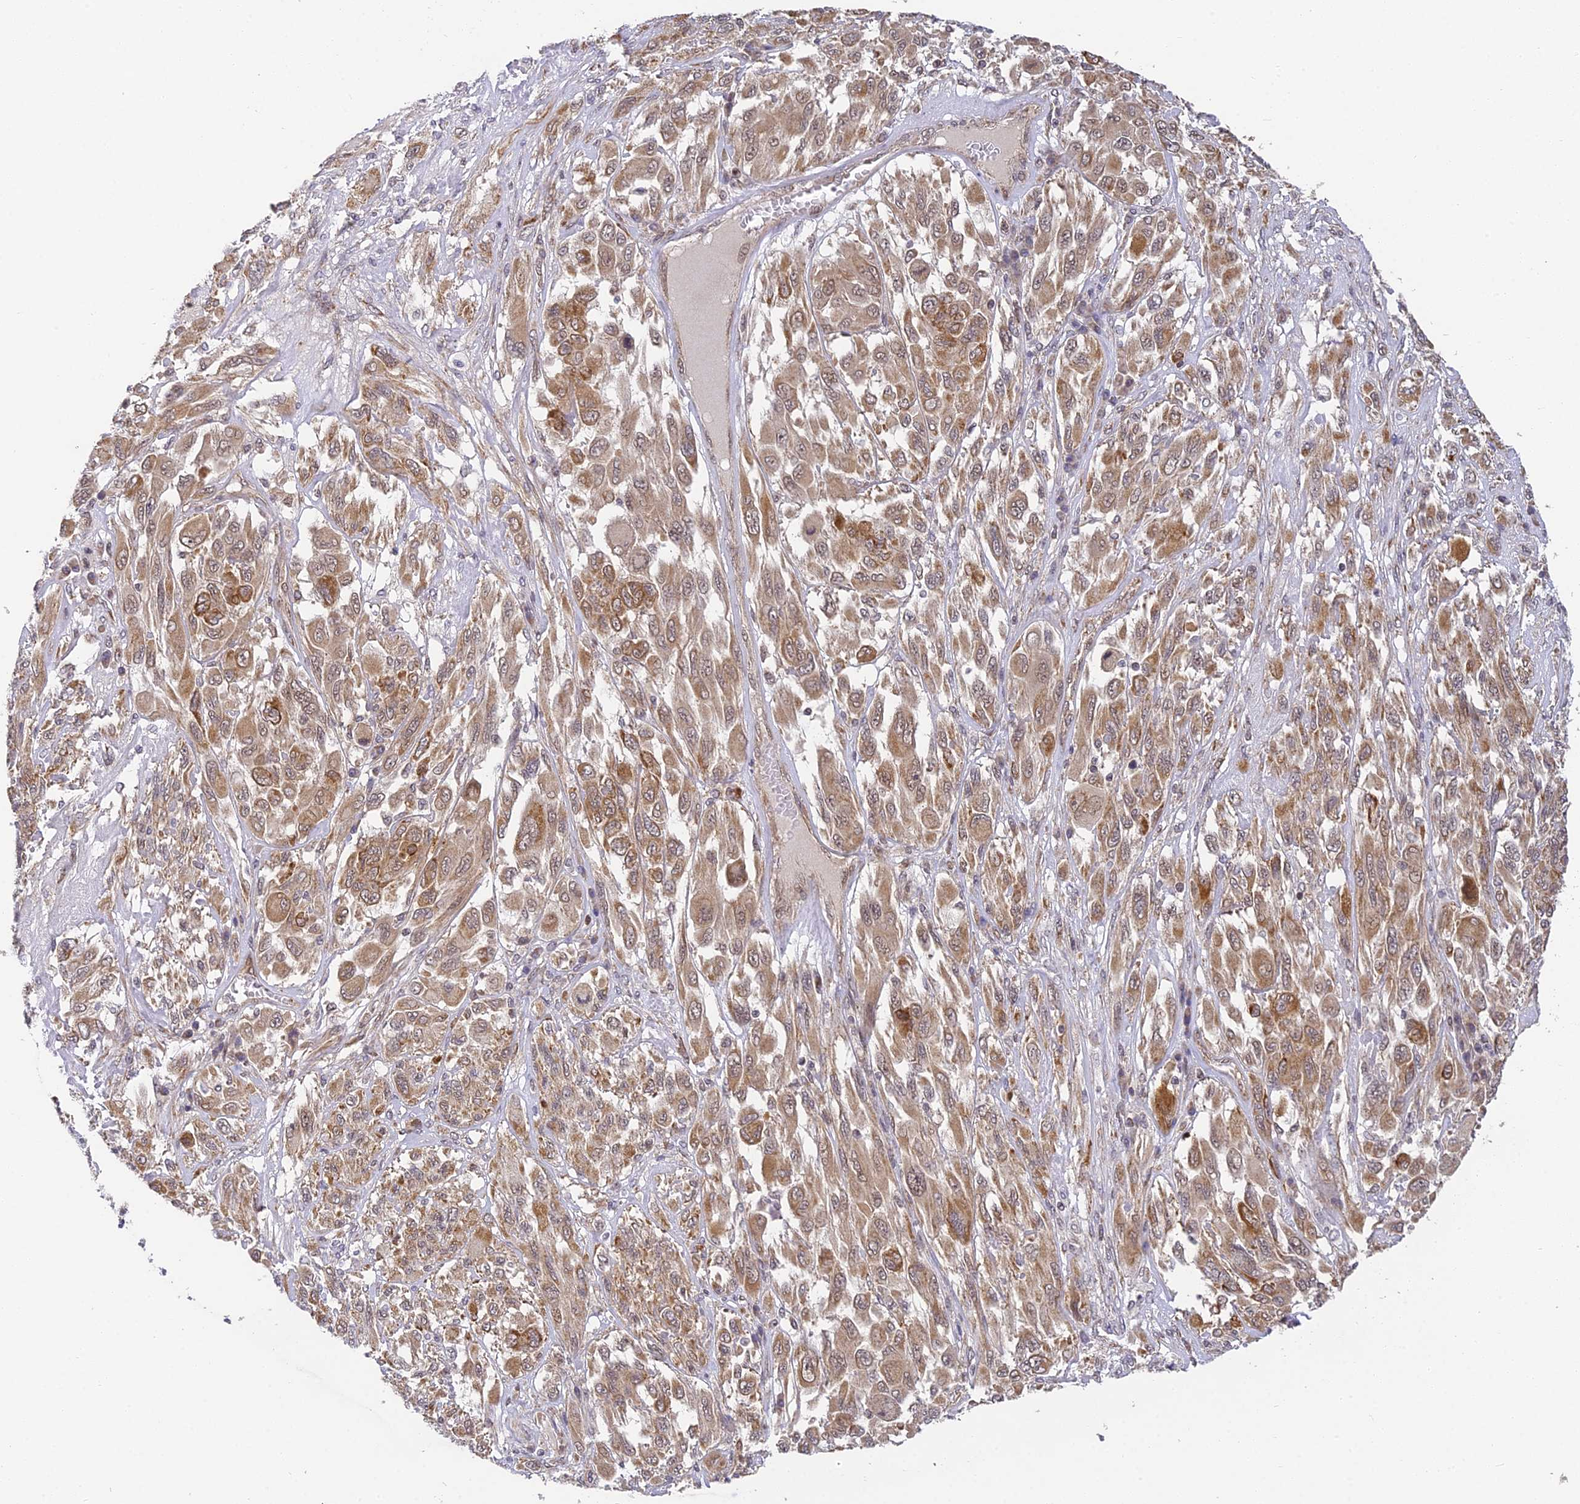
{"staining": {"intensity": "moderate", "quantity": ">75%", "location": "cytoplasmic/membranous,nuclear"}, "tissue": "melanoma", "cell_type": "Tumor cells", "image_type": "cancer", "snomed": [{"axis": "morphology", "description": "Malignant melanoma, NOS"}, {"axis": "topography", "description": "Skin"}], "caption": "Immunohistochemical staining of malignant melanoma exhibits medium levels of moderate cytoplasmic/membranous and nuclear positivity in about >75% of tumor cells. (Brightfield microscopy of DAB IHC at high magnification).", "gene": "DNAAF10", "patient": {"sex": "female", "age": 91}}